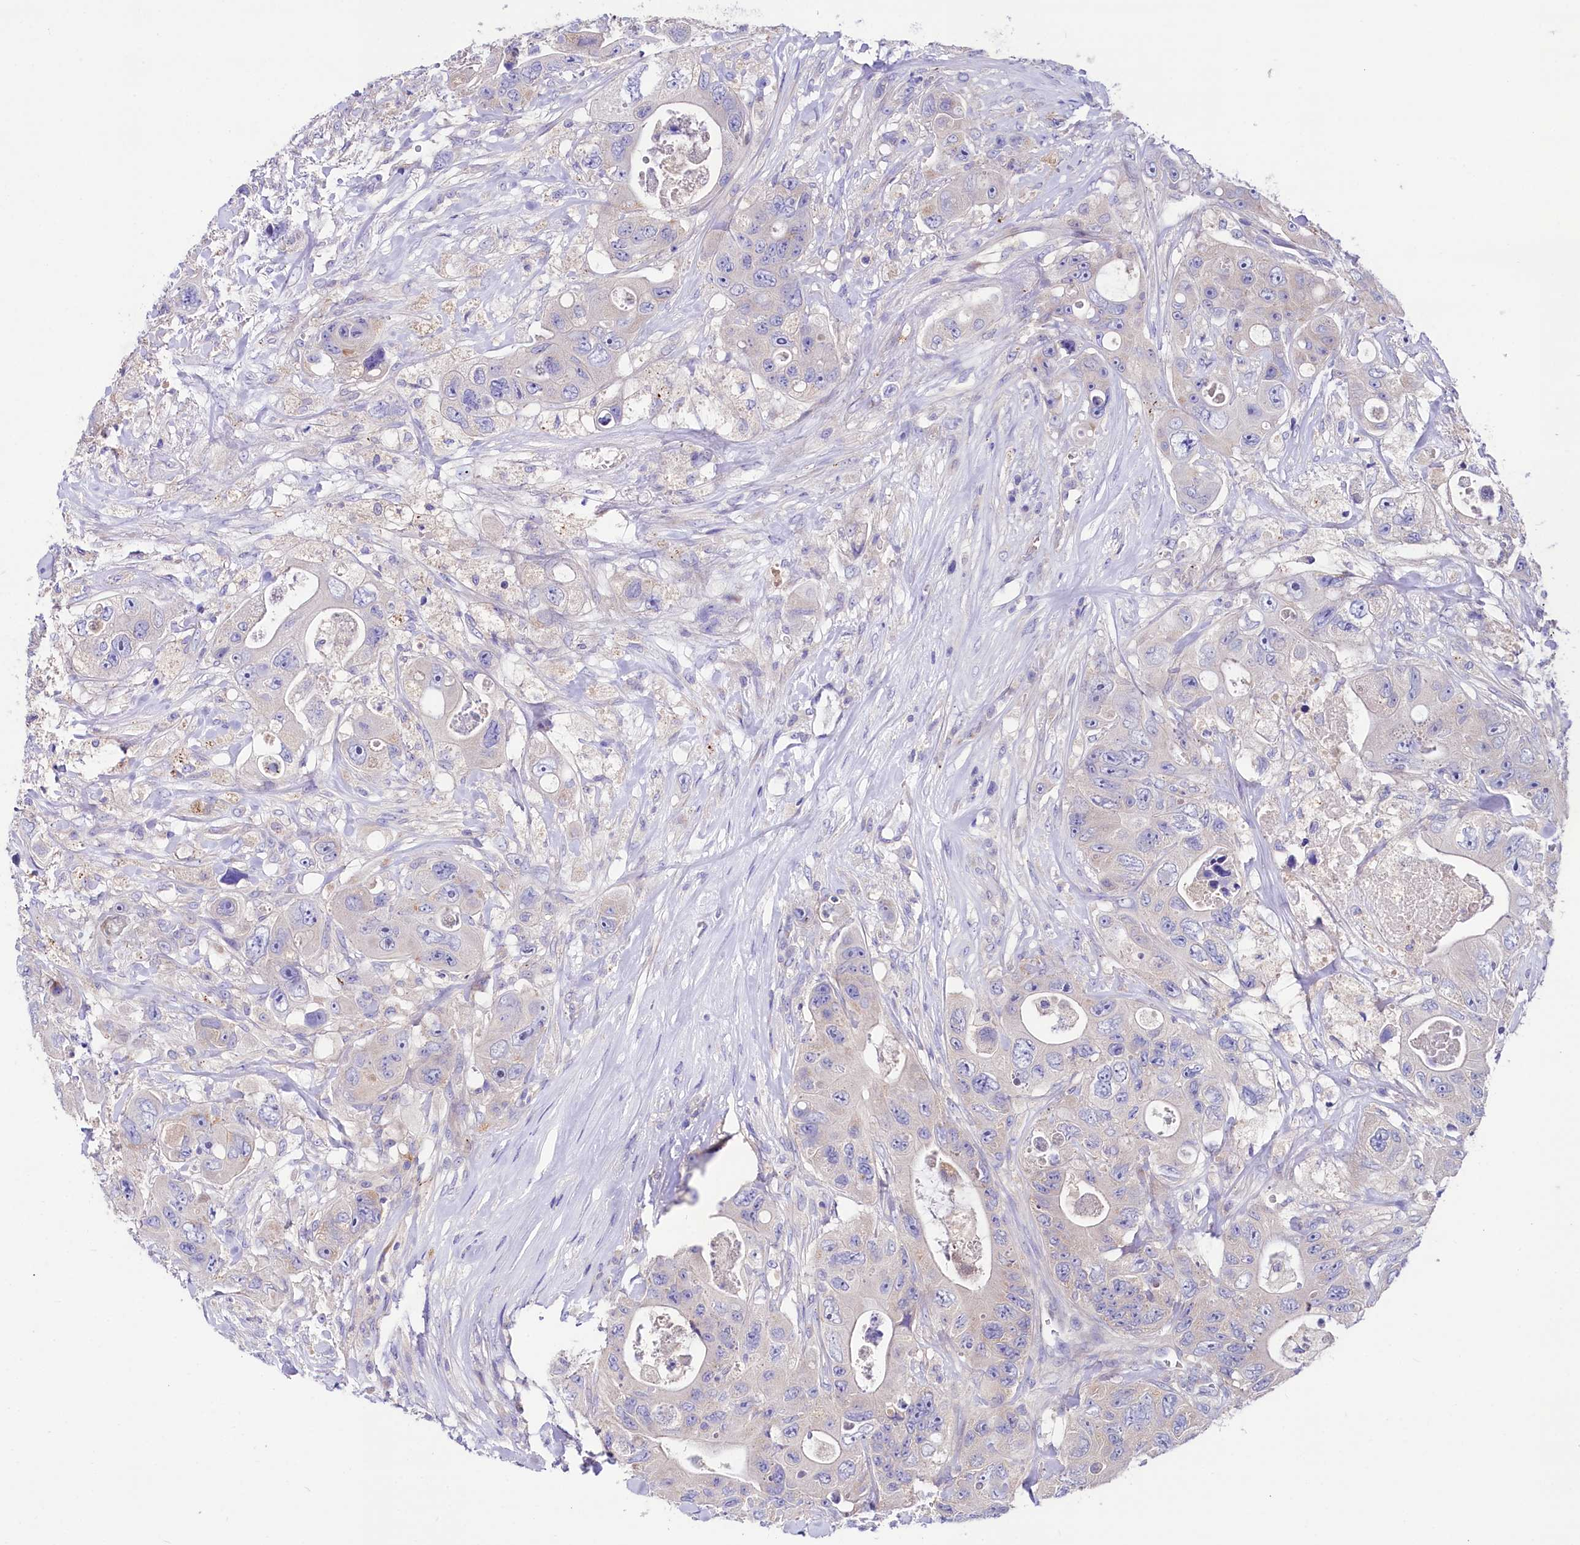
{"staining": {"intensity": "negative", "quantity": "none", "location": "none"}, "tissue": "colorectal cancer", "cell_type": "Tumor cells", "image_type": "cancer", "snomed": [{"axis": "morphology", "description": "Adenocarcinoma, NOS"}, {"axis": "topography", "description": "Colon"}], "caption": "Colorectal cancer (adenocarcinoma) was stained to show a protein in brown. There is no significant staining in tumor cells.", "gene": "ABHD5", "patient": {"sex": "female", "age": 46}}